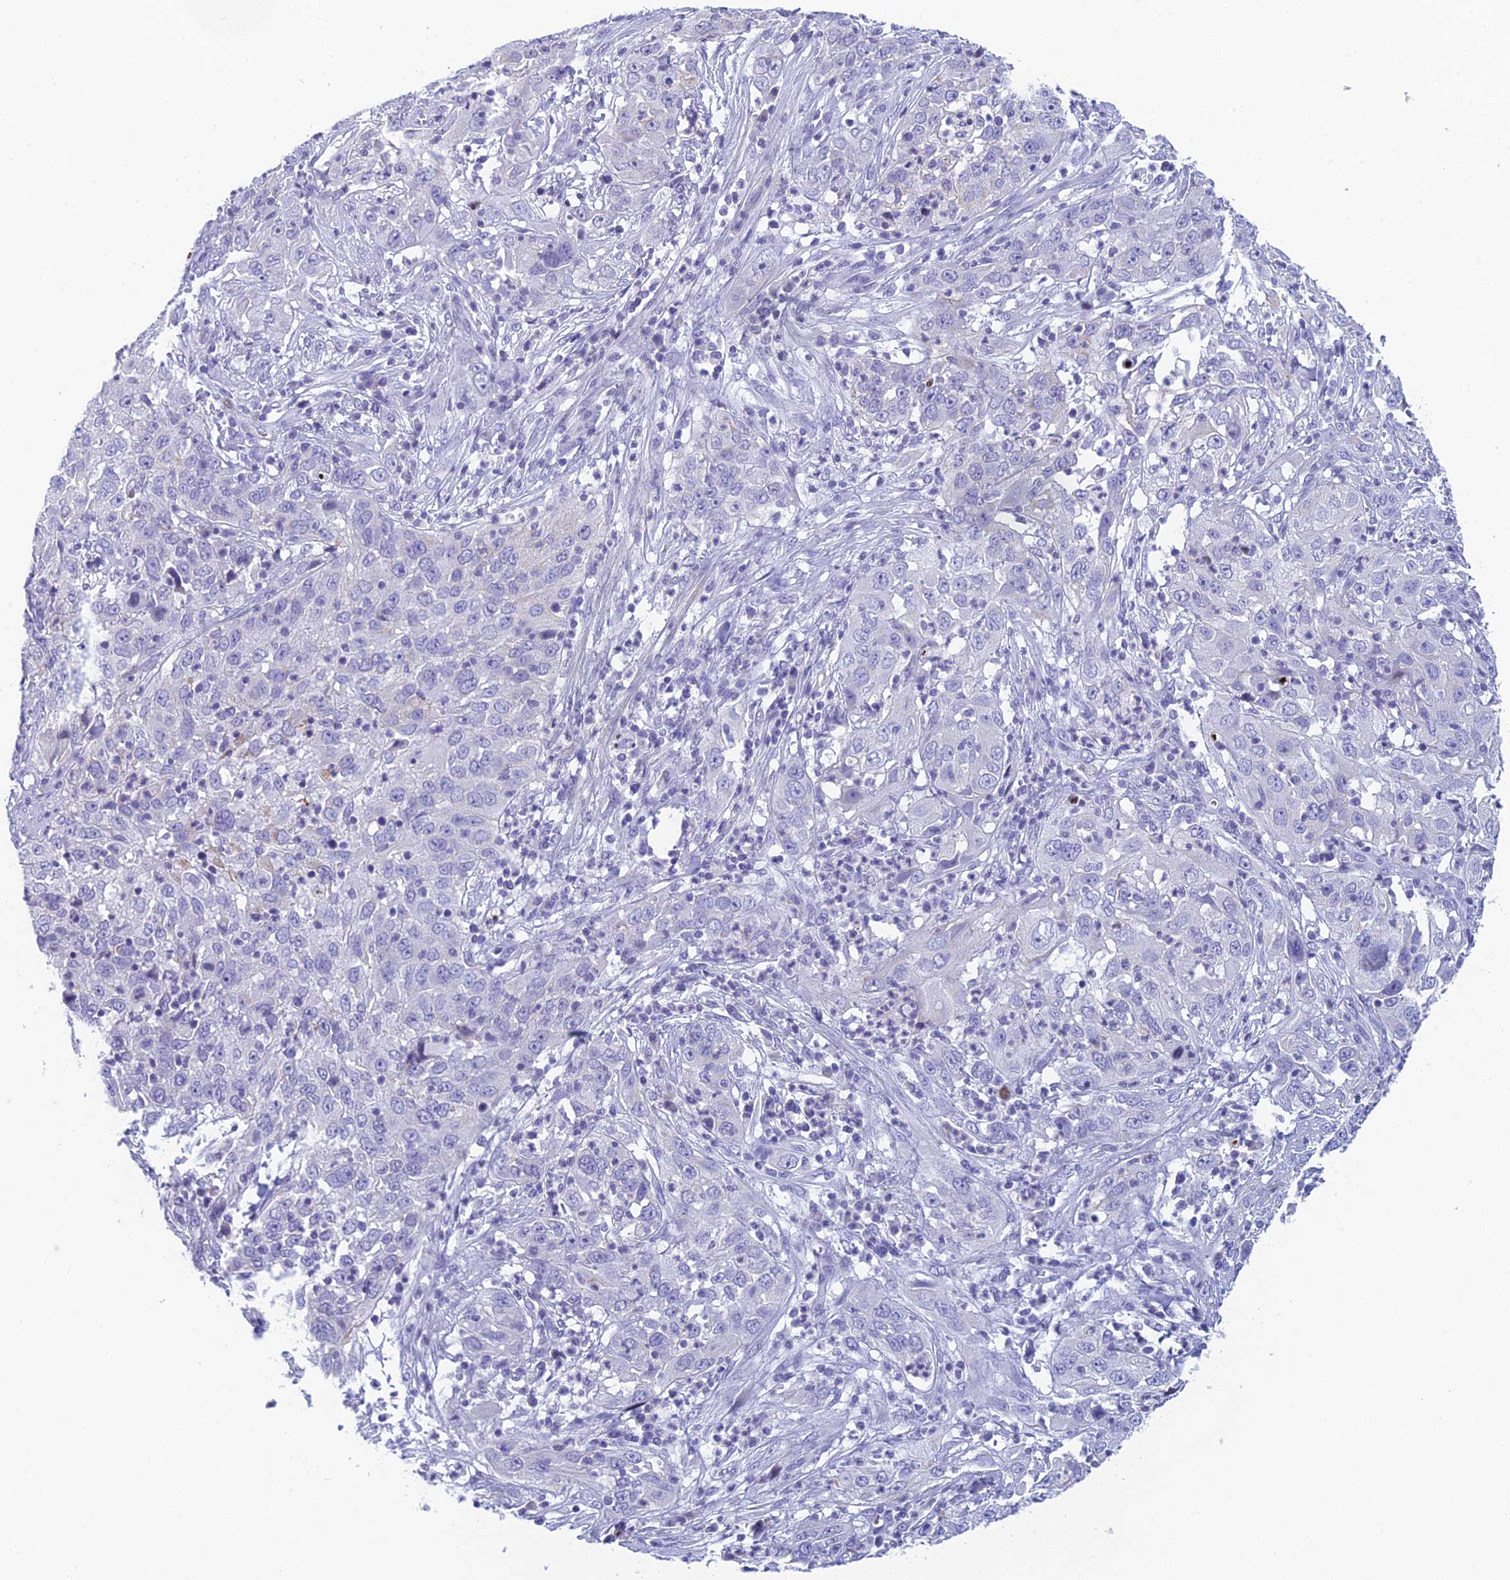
{"staining": {"intensity": "negative", "quantity": "none", "location": "none"}, "tissue": "cervical cancer", "cell_type": "Tumor cells", "image_type": "cancer", "snomed": [{"axis": "morphology", "description": "Squamous cell carcinoma, NOS"}, {"axis": "topography", "description": "Cervix"}], "caption": "Human squamous cell carcinoma (cervical) stained for a protein using immunohistochemistry demonstrates no expression in tumor cells.", "gene": "REXO5", "patient": {"sex": "female", "age": 32}}